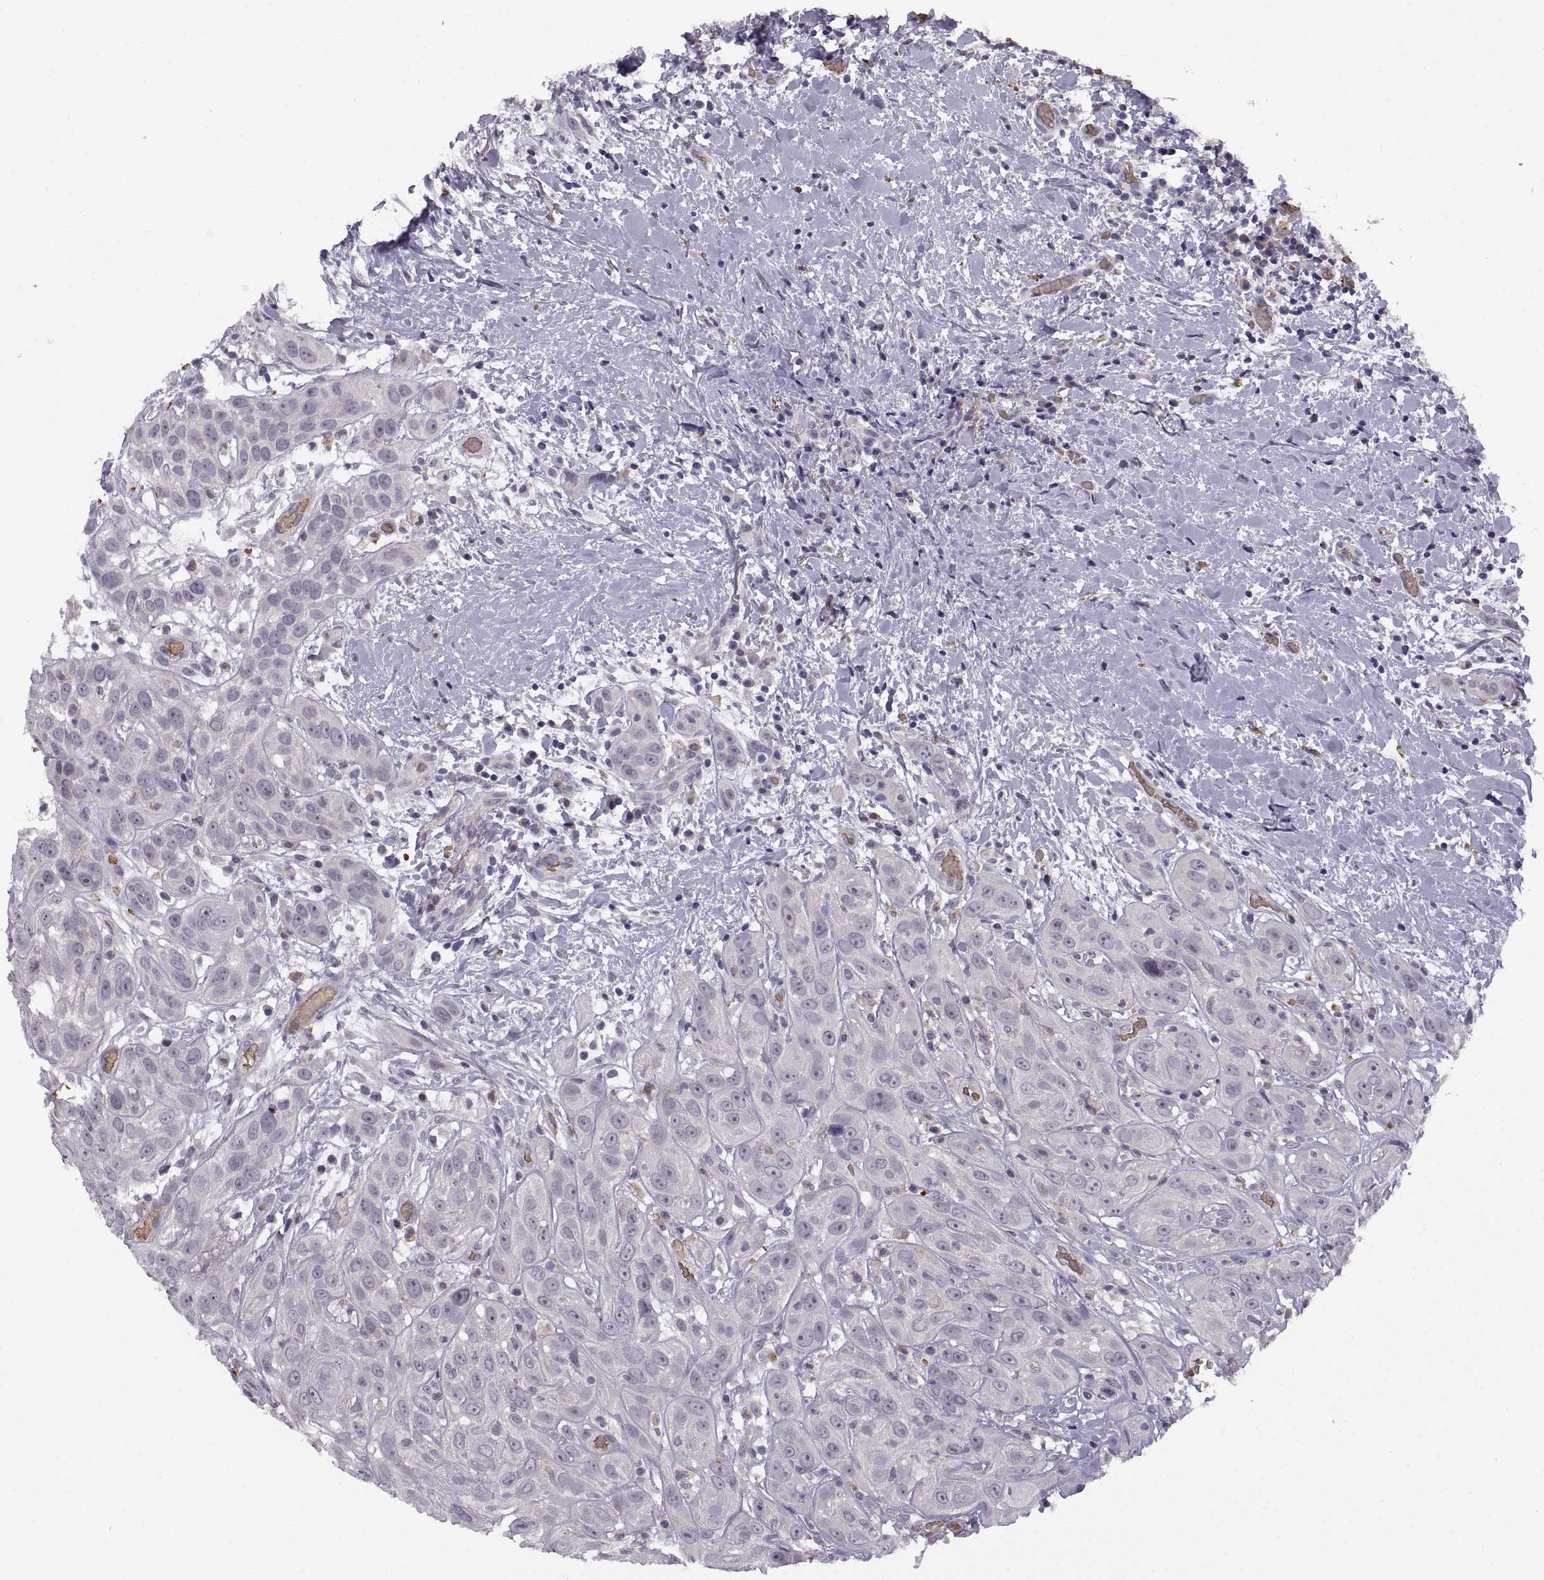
{"staining": {"intensity": "negative", "quantity": "none", "location": "none"}, "tissue": "head and neck cancer", "cell_type": "Tumor cells", "image_type": "cancer", "snomed": [{"axis": "morphology", "description": "Normal tissue, NOS"}, {"axis": "morphology", "description": "Squamous cell carcinoma, NOS"}, {"axis": "topography", "description": "Oral tissue"}, {"axis": "topography", "description": "Salivary gland"}, {"axis": "topography", "description": "Head-Neck"}], "caption": "Tumor cells are negative for protein expression in human head and neck cancer (squamous cell carcinoma).", "gene": "MEIOC", "patient": {"sex": "female", "age": 62}}